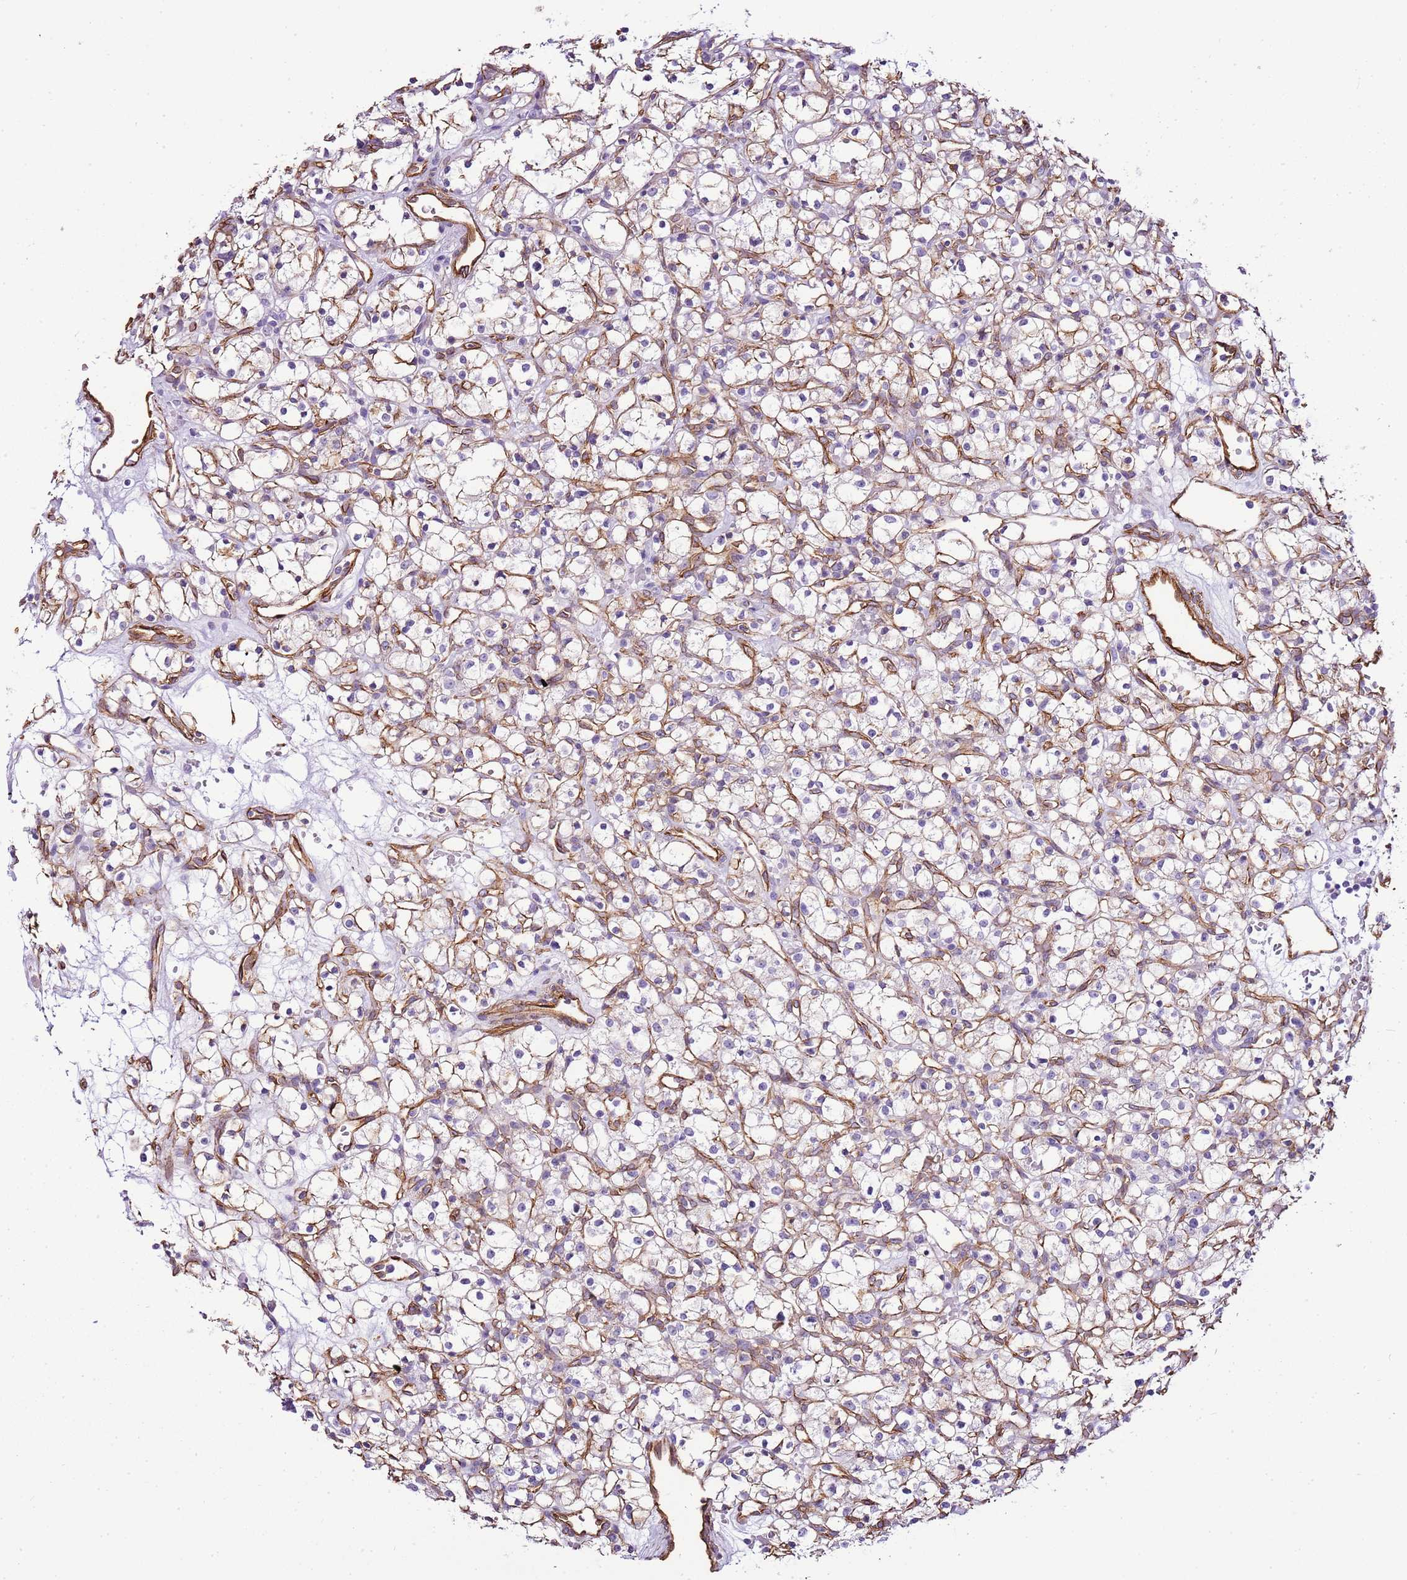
{"staining": {"intensity": "negative", "quantity": "none", "location": "none"}, "tissue": "renal cancer", "cell_type": "Tumor cells", "image_type": "cancer", "snomed": [{"axis": "morphology", "description": "Adenocarcinoma, NOS"}, {"axis": "topography", "description": "Kidney"}], "caption": "This is an immunohistochemistry photomicrograph of renal cancer (adenocarcinoma). There is no staining in tumor cells.", "gene": "CTDSPL", "patient": {"sex": "female", "age": 59}}